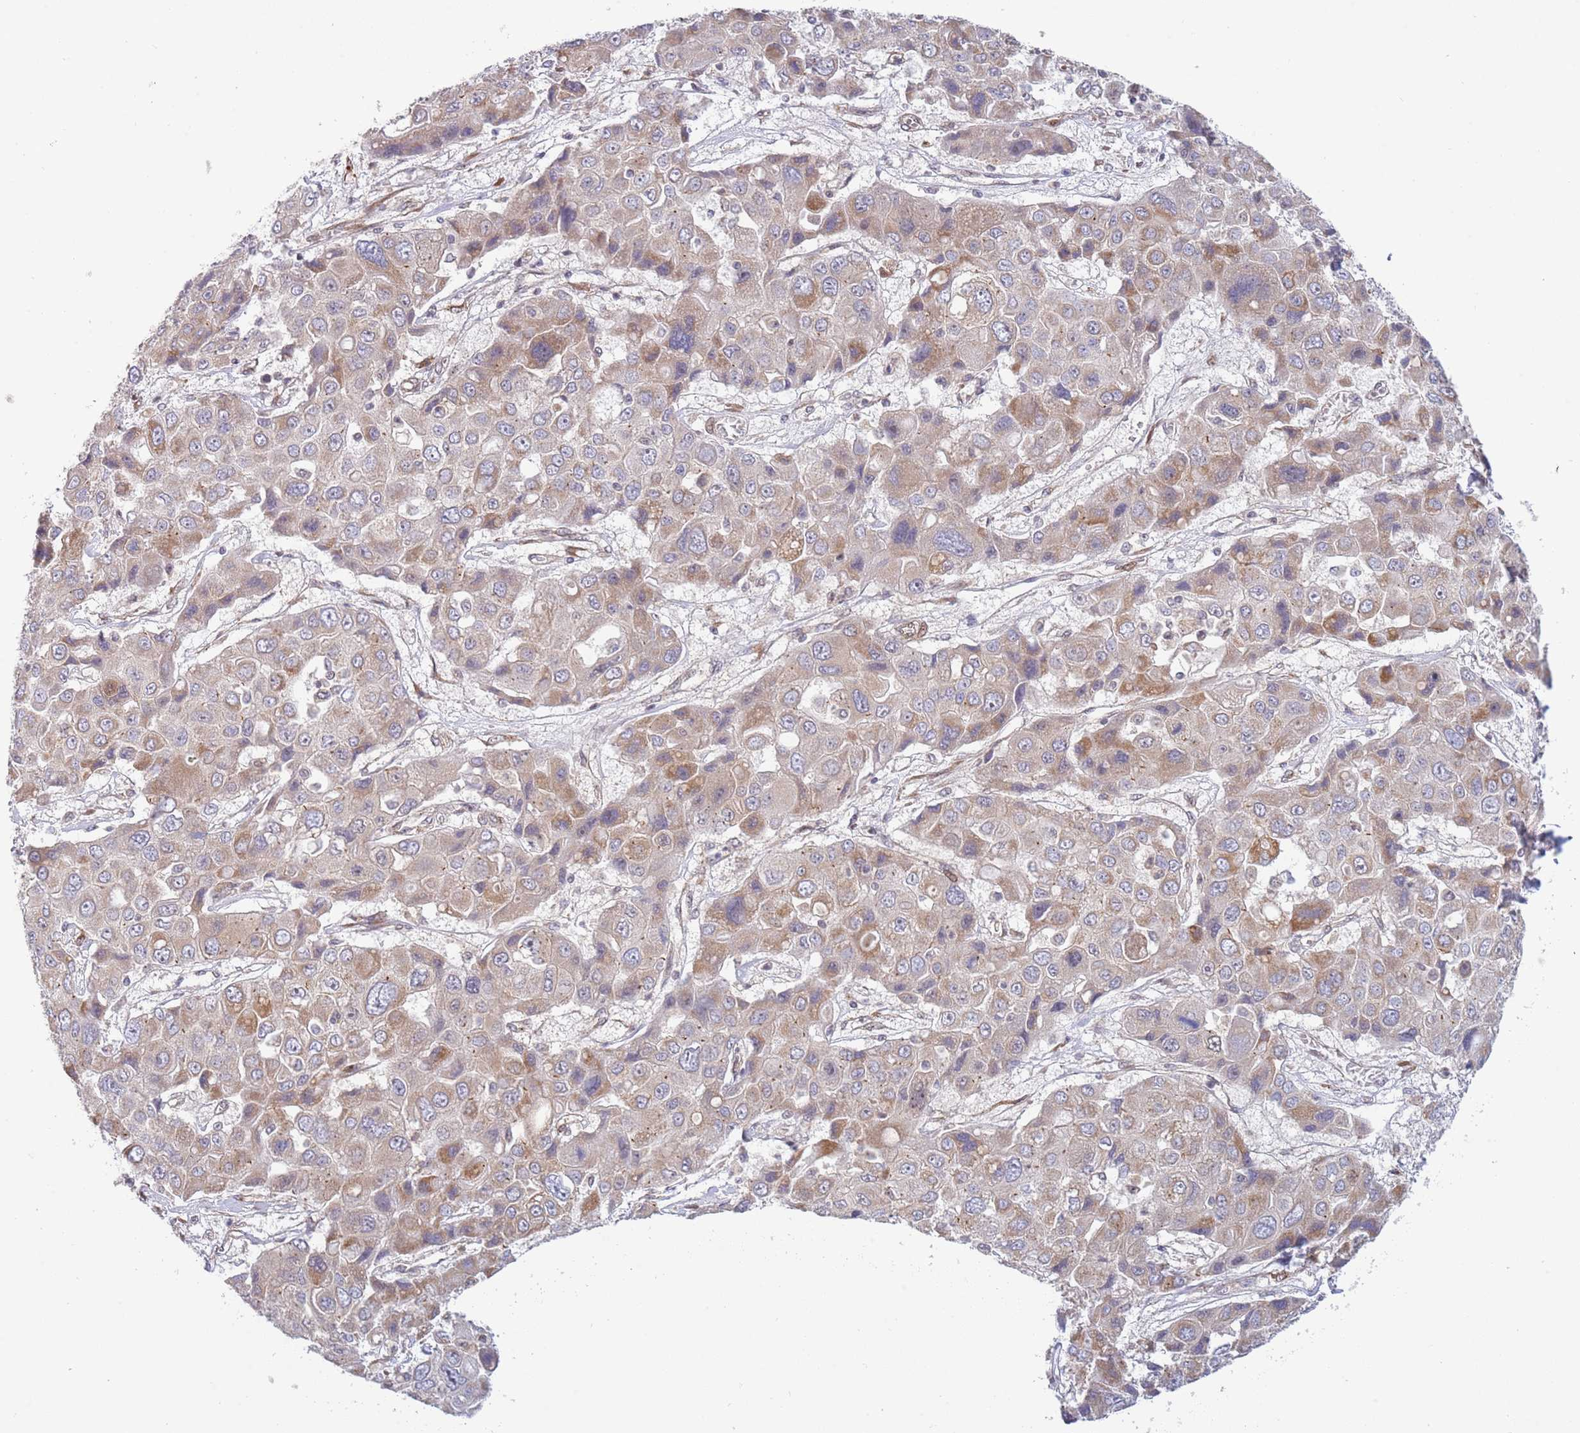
{"staining": {"intensity": "weak", "quantity": "<25%", "location": "cytoplasmic/membranous"}, "tissue": "liver cancer", "cell_type": "Tumor cells", "image_type": "cancer", "snomed": [{"axis": "morphology", "description": "Cholangiocarcinoma"}, {"axis": "topography", "description": "Liver"}], "caption": "A high-resolution histopathology image shows IHC staining of liver cancer (cholangiocarcinoma), which demonstrates no significant staining in tumor cells. The staining was performed using DAB (3,3'-diaminobenzidine) to visualize the protein expression in brown, while the nuclei were stained in blue with hematoxylin (Magnification: 20x).", "gene": "TBX10", "patient": {"sex": "male", "age": 67}}